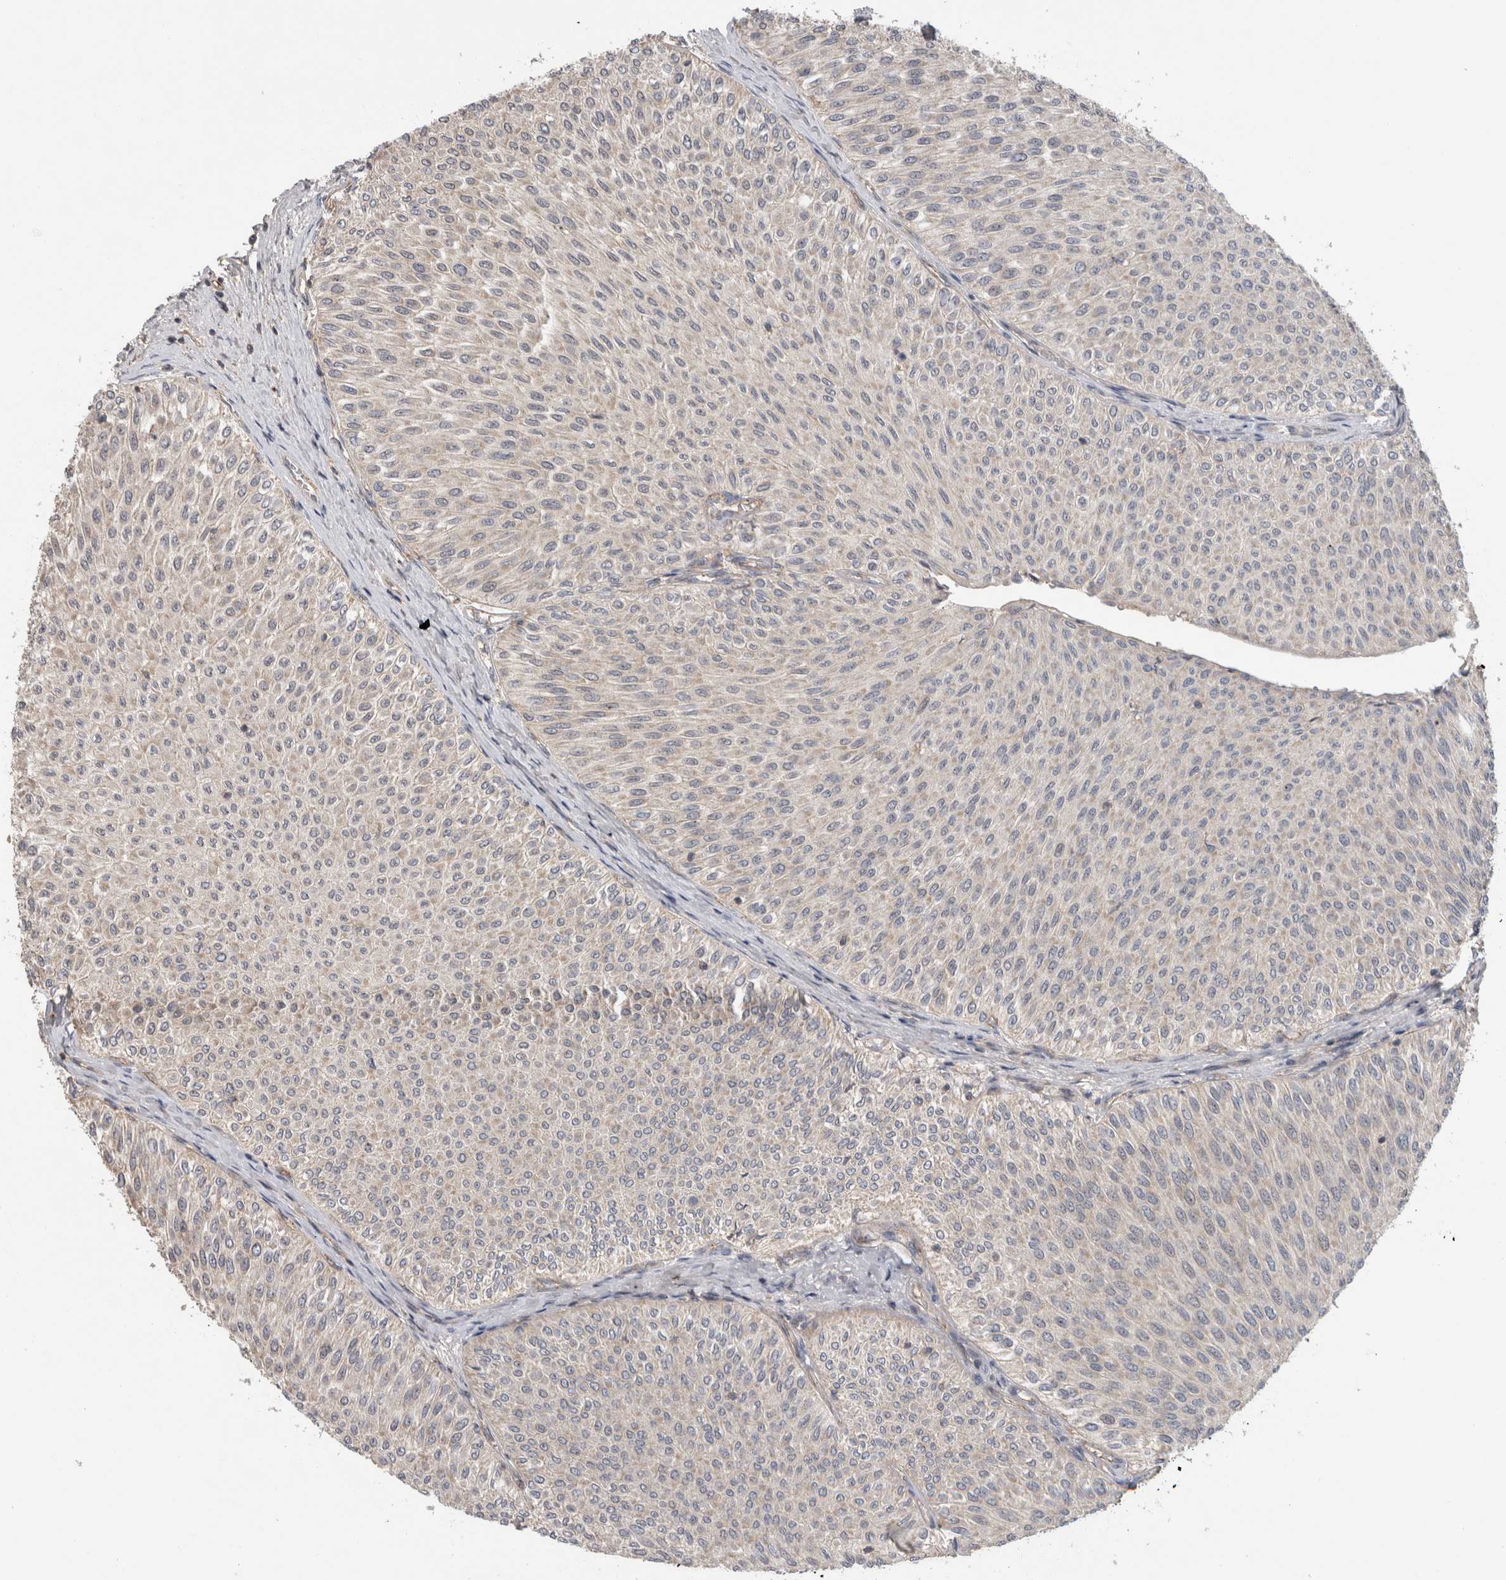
{"staining": {"intensity": "negative", "quantity": "none", "location": "none"}, "tissue": "urothelial cancer", "cell_type": "Tumor cells", "image_type": "cancer", "snomed": [{"axis": "morphology", "description": "Urothelial carcinoma, Low grade"}, {"axis": "topography", "description": "Urinary bladder"}], "caption": "A high-resolution image shows immunohistochemistry staining of urothelial cancer, which demonstrates no significant positivity in tumor cells.", "gene": "TARBP1", "patient": {"sex": "male", "age": 78}}